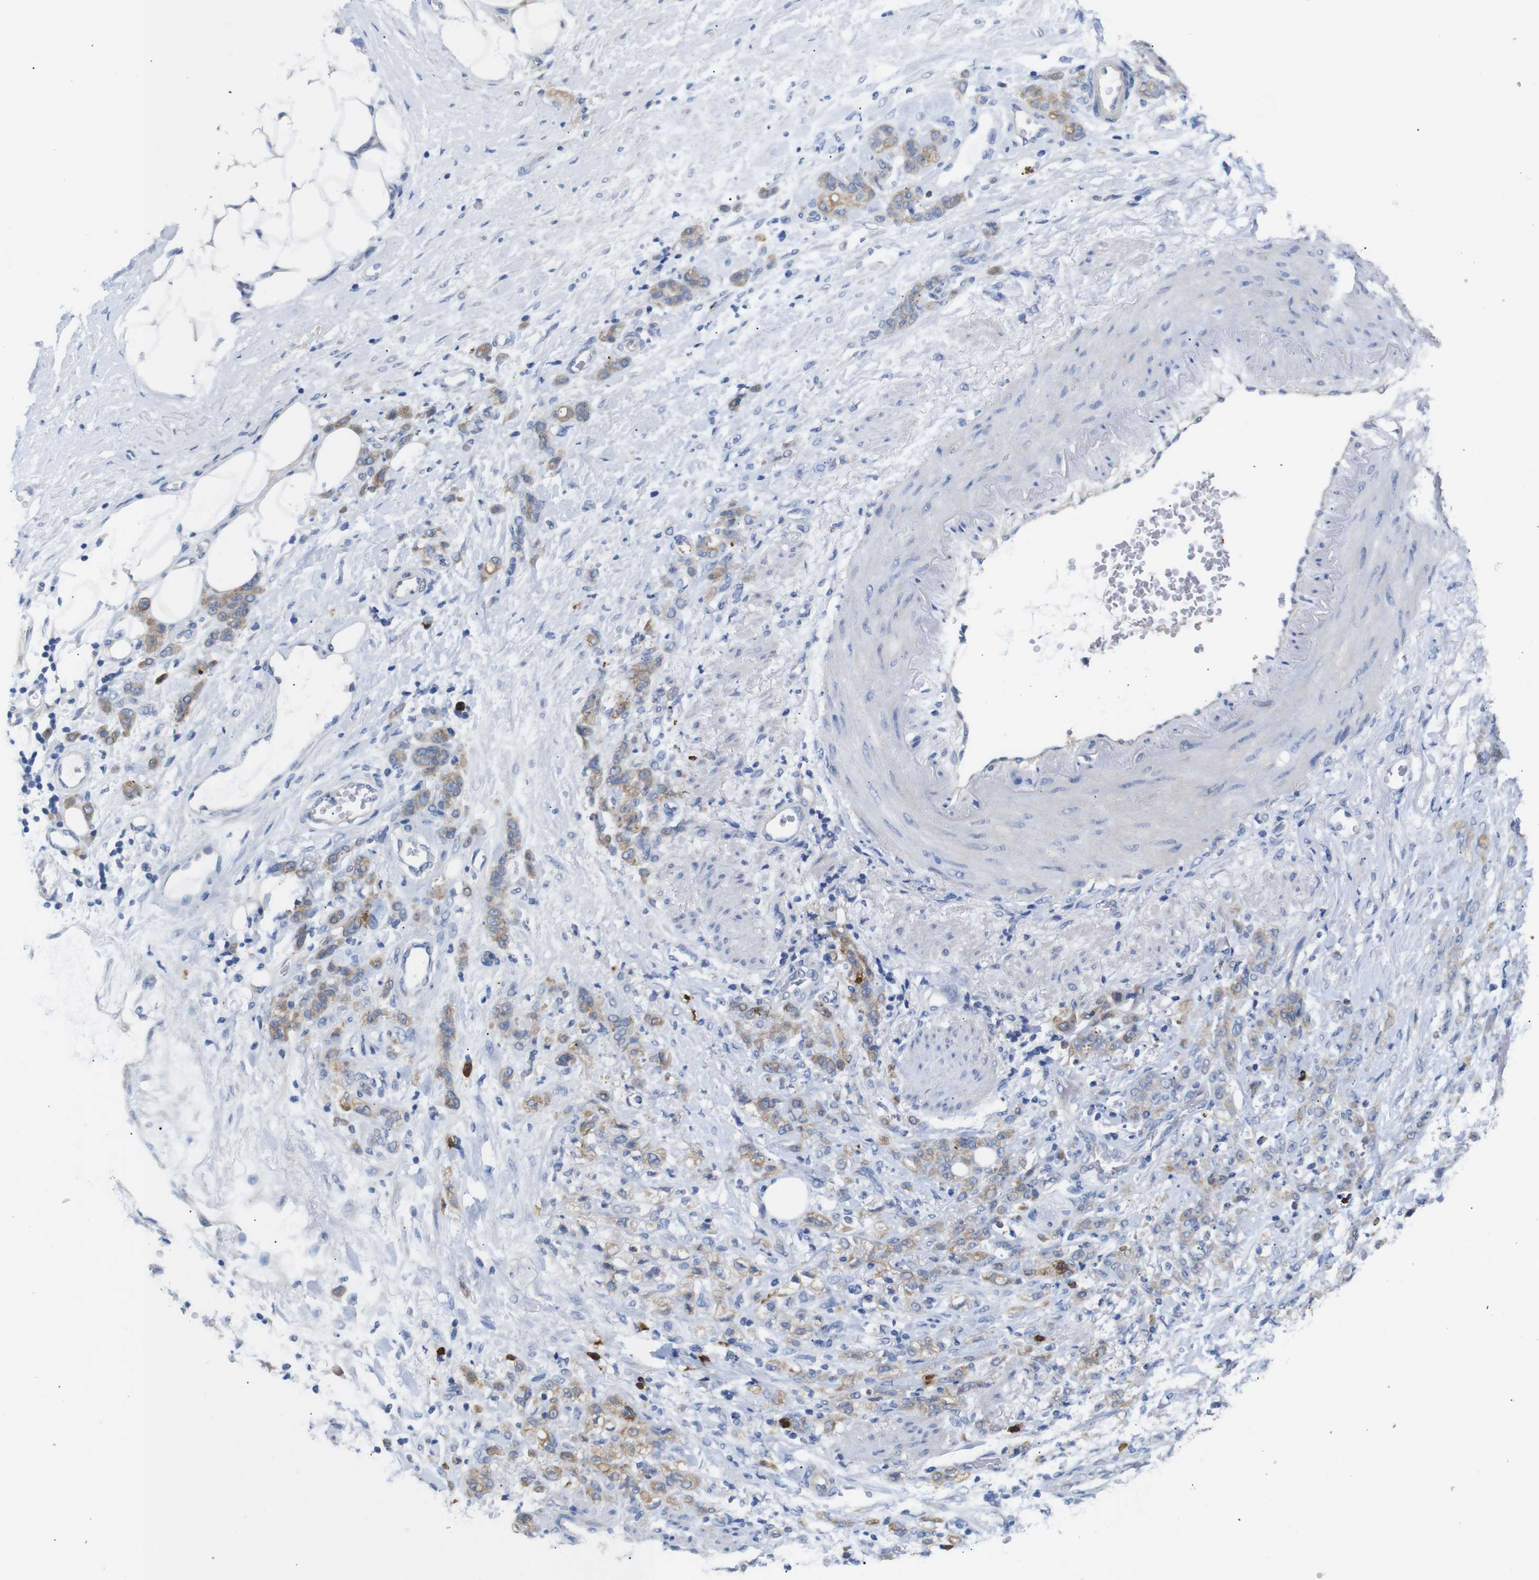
{"staining": {"intensity": "moderate", "quantity": ">75%", "location": "cytoplasmic/membranous"}, "tissue": "stomach cancer", "cell_type": "Tumor cells", "image_type": "cancer", "snomed": [{"axis": "morphology", "description": "Adenocarcinoma, NOS"}, {"axis": "topography", "description": "Stomach"}], "caption": "DAB (3,3'-diaminobenzidine) immunohistochemical staining of human stomach adenocarcinoma reveals moderate cytoplasmic/membranous protein expression in about >75% of tumor cells.", "gene": "ALOX15", "patient": {"sex": "male", "age": 82}}